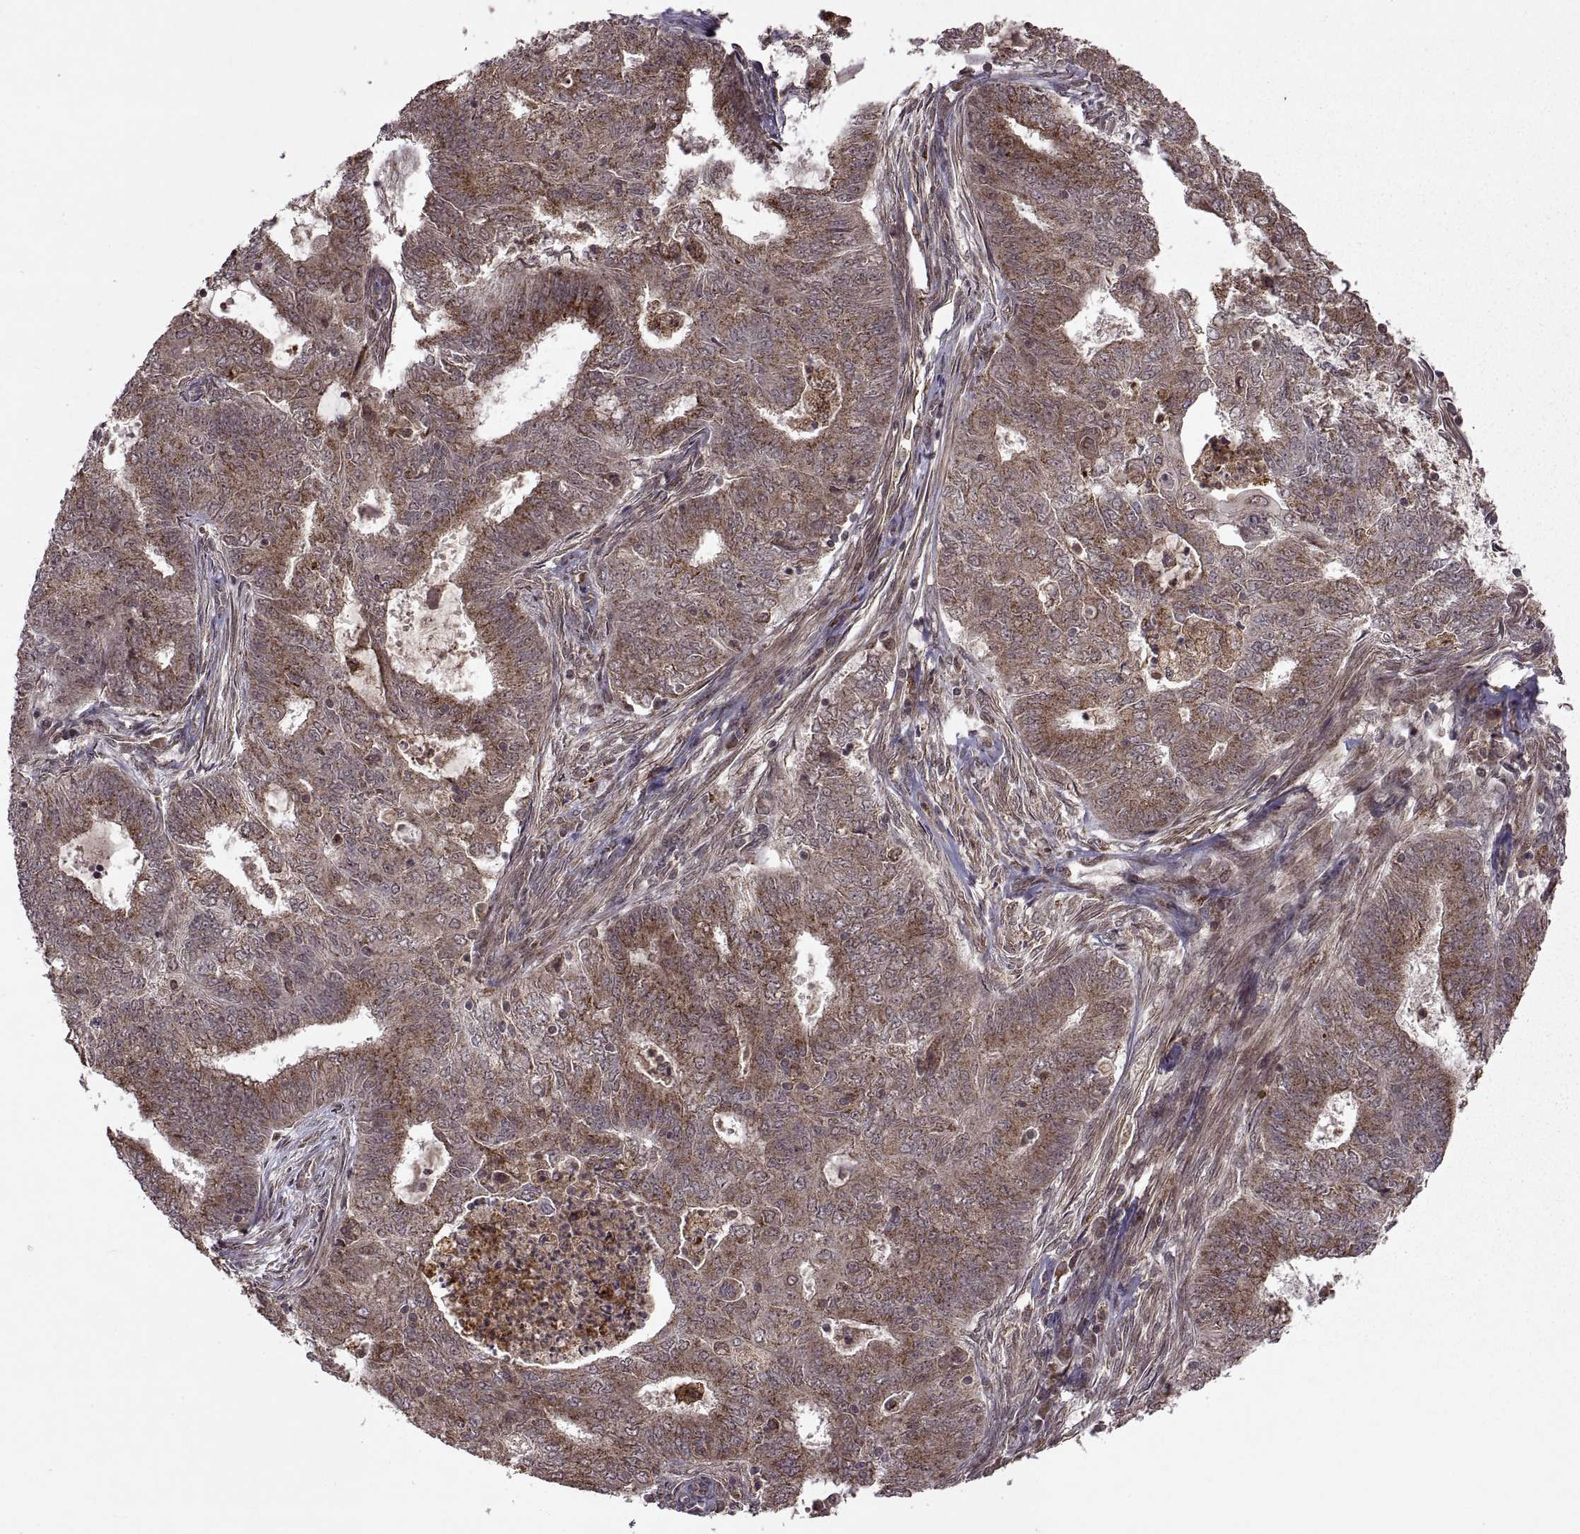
{"staining": {"intensity": "moderate", "quantity": ">75%", "location": "cytoplasmic/membranous"}, "tissue": "endometrial cancer", "cell_type": "Tumor cells", "image_type": "cancer", "snomed": [{"axis": "morphology", "description": "Adenocarcinoma, NOS"}, {"axis": "topography", "description": "Endometrium"}], "caption": "Approximately >75% of tumor cells in human adenocarcinoma (endometrial) show moderate cytoplasmic/membranous protein positivity as visualized by brown immunohistochemical staining.", "gene": "PTOV1", "patient": {"sex": "female", "age": 62}}